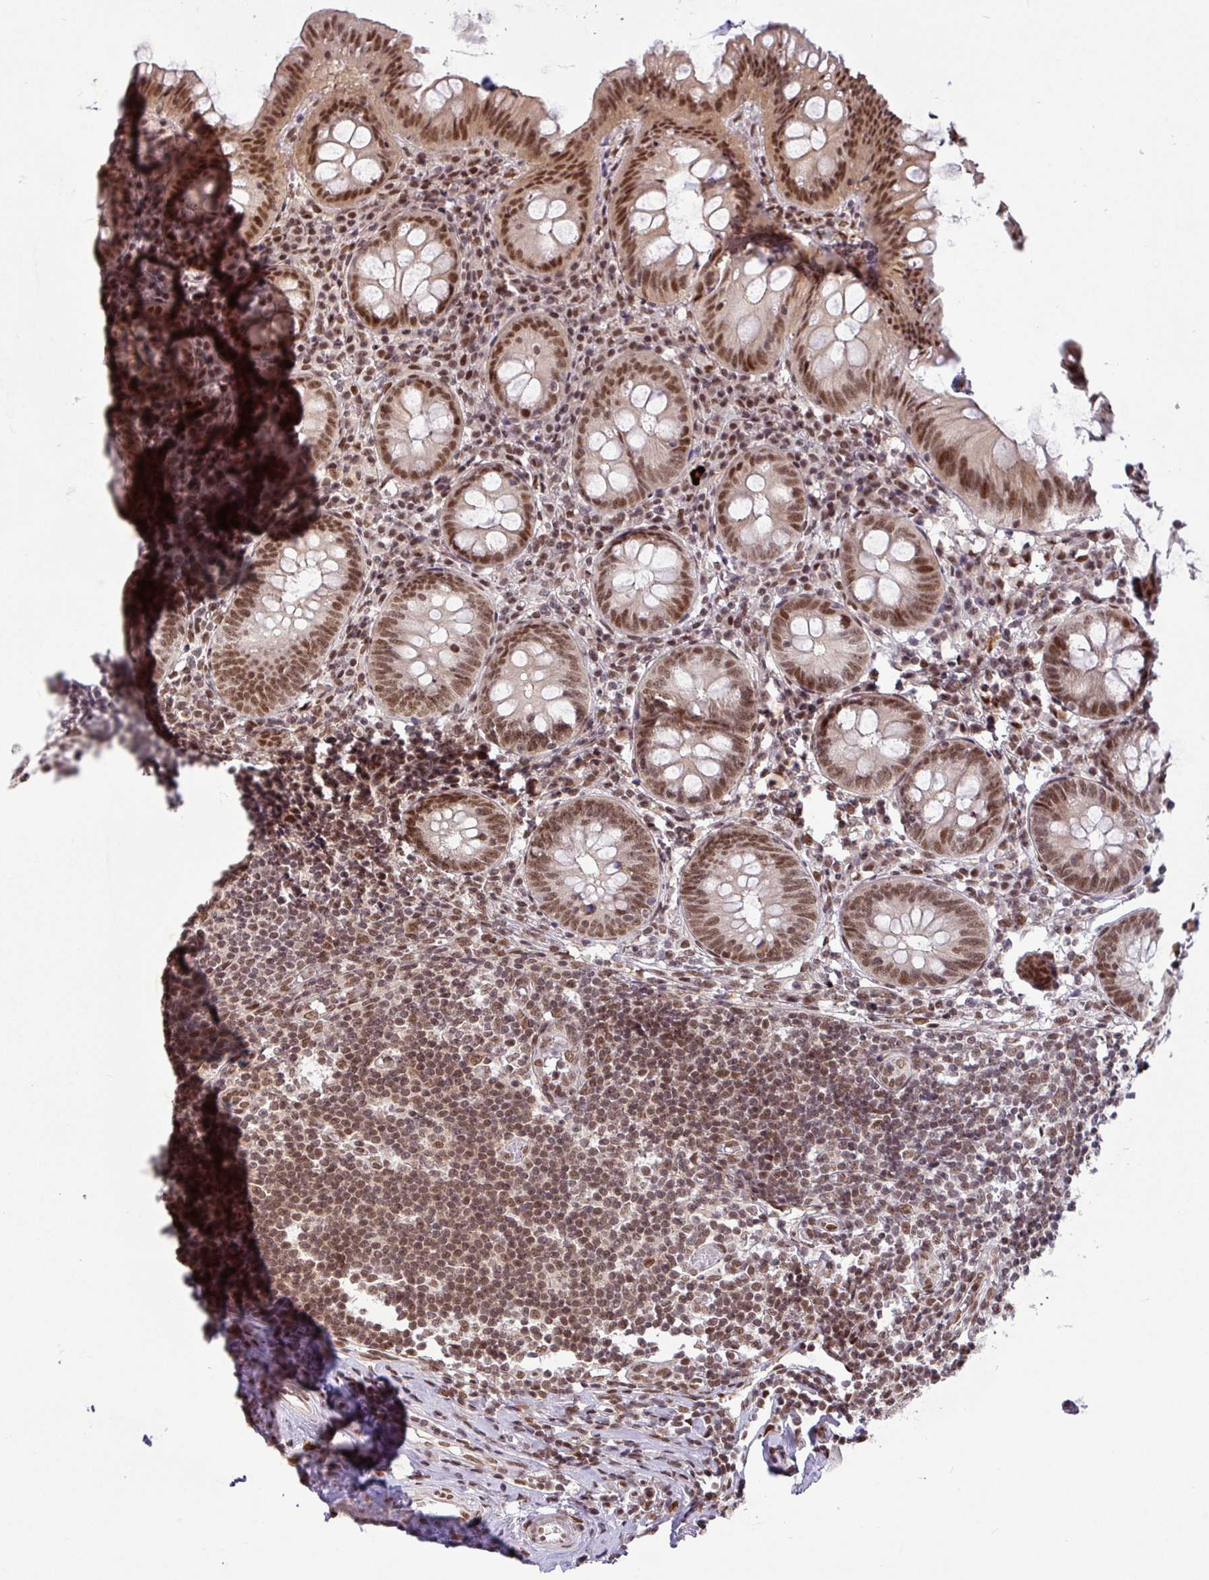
{"staining": {"intensity": "moderate", "quantity": ">75%", "location": "cytoplasmic/membranous,nuclear"}, "tissue": "appendix", "cell_type": "Glandular cells", "image_type": "normal", "snomed": [{"axis": "morphology", "description": "Normal tissue, NOS"}, {"axis": "topography", "description": "Appendix"}], "caption": "Protein expression by immunohistochemistry shows moderate cytoplasmic/membranous,nuclear positivity in approximately >75% of glandular cells in benign appendix. (DAB (3,3'-diaminobenzidine) IHC, brown staining for protein, blue staining for nuclei).", "gene": "SRSF2", "patient": {"sex": "female", "age": 54}}